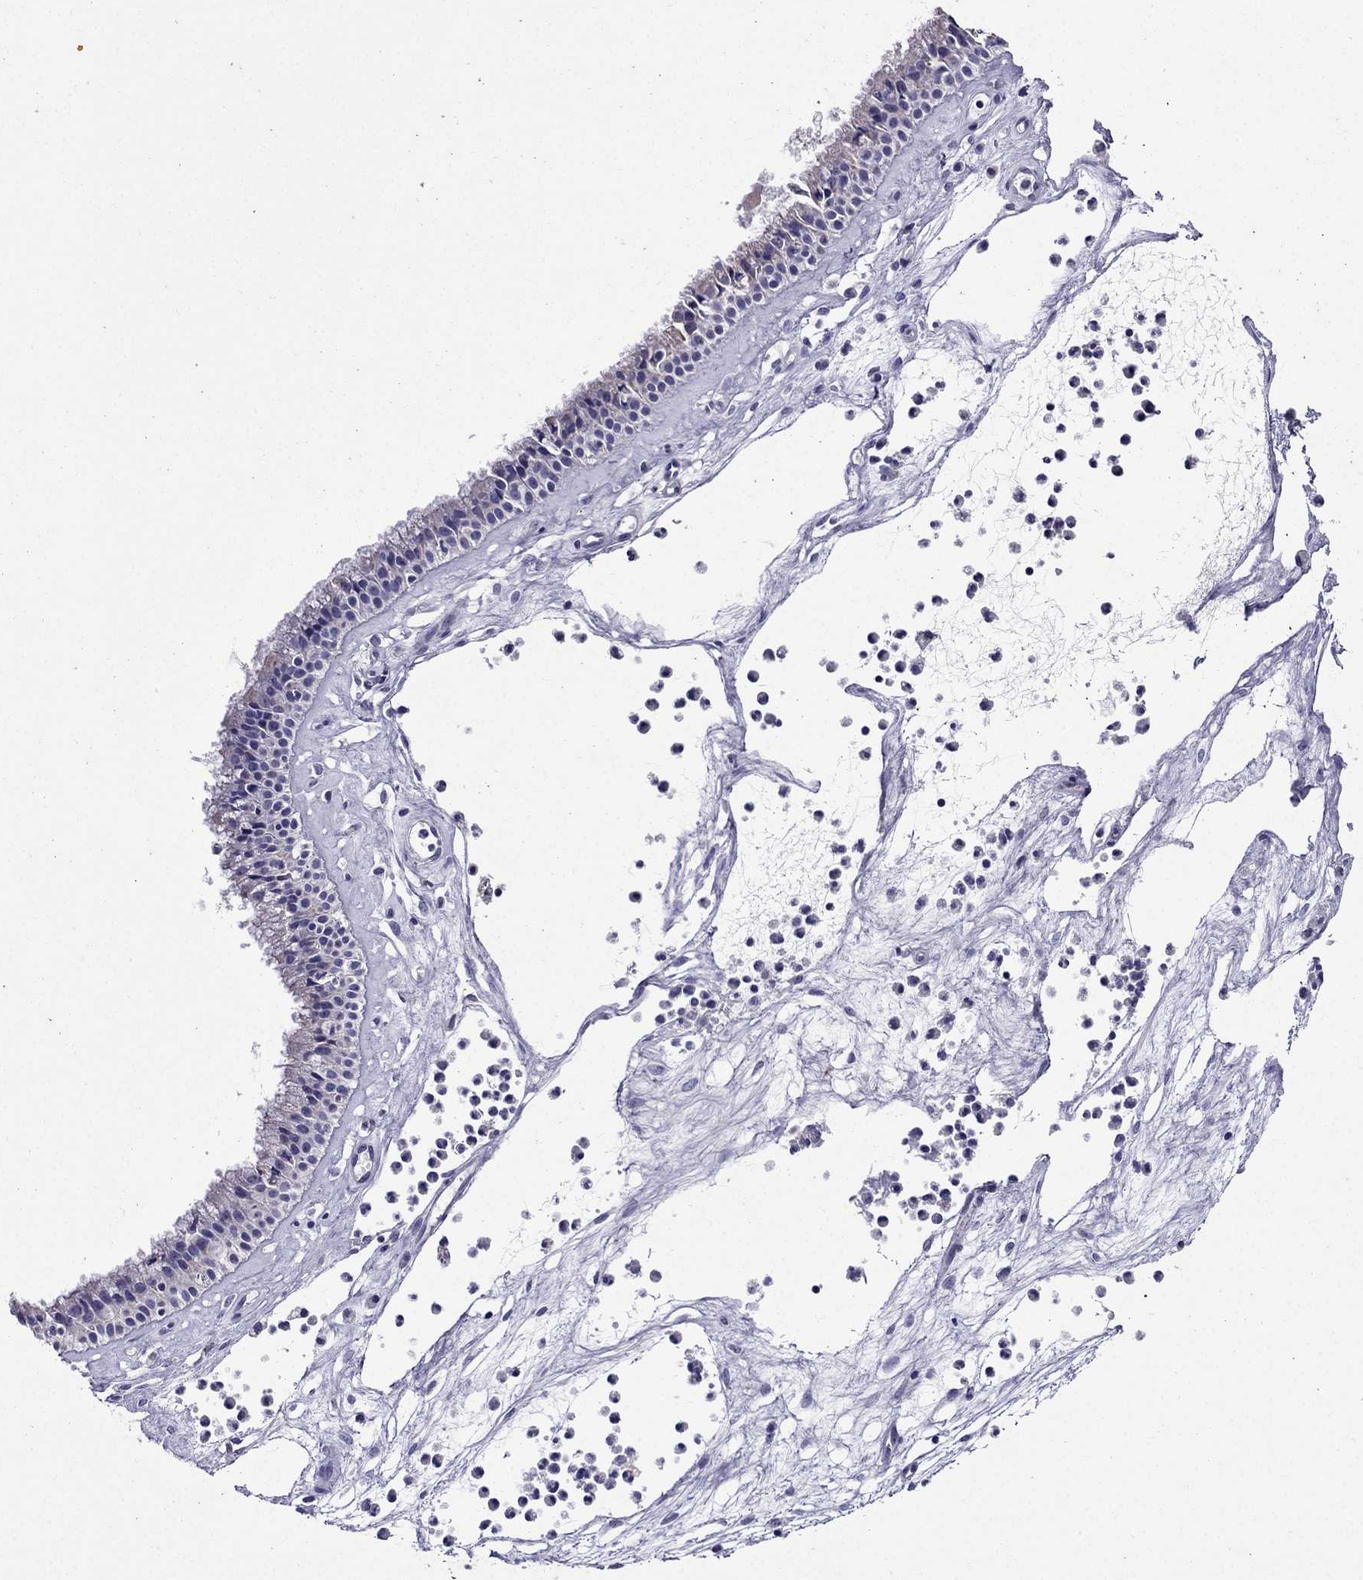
{"staining": {"intensity": "negative", "quantity": "none", "location": "none"}, "tissue": "nasopharynx", "cell_type": "Respiratory epithelial cells", "image_type": "normal", "snomed": [{"axis": "morphology", "description": "Normal tissue, NOS"}, {"axis": "topography", "description": "Nasopharynx"}], "caption": "This is a image of immunohistochemistry staining of benign nasopharynx, which shows no positivity in respiratory epithelial cells. (DAB immunohistochemistry visualized using brightfield microscopy, high magnification).", "gene": "DSC1", "patient": {"sex": "female", "age": 47}}